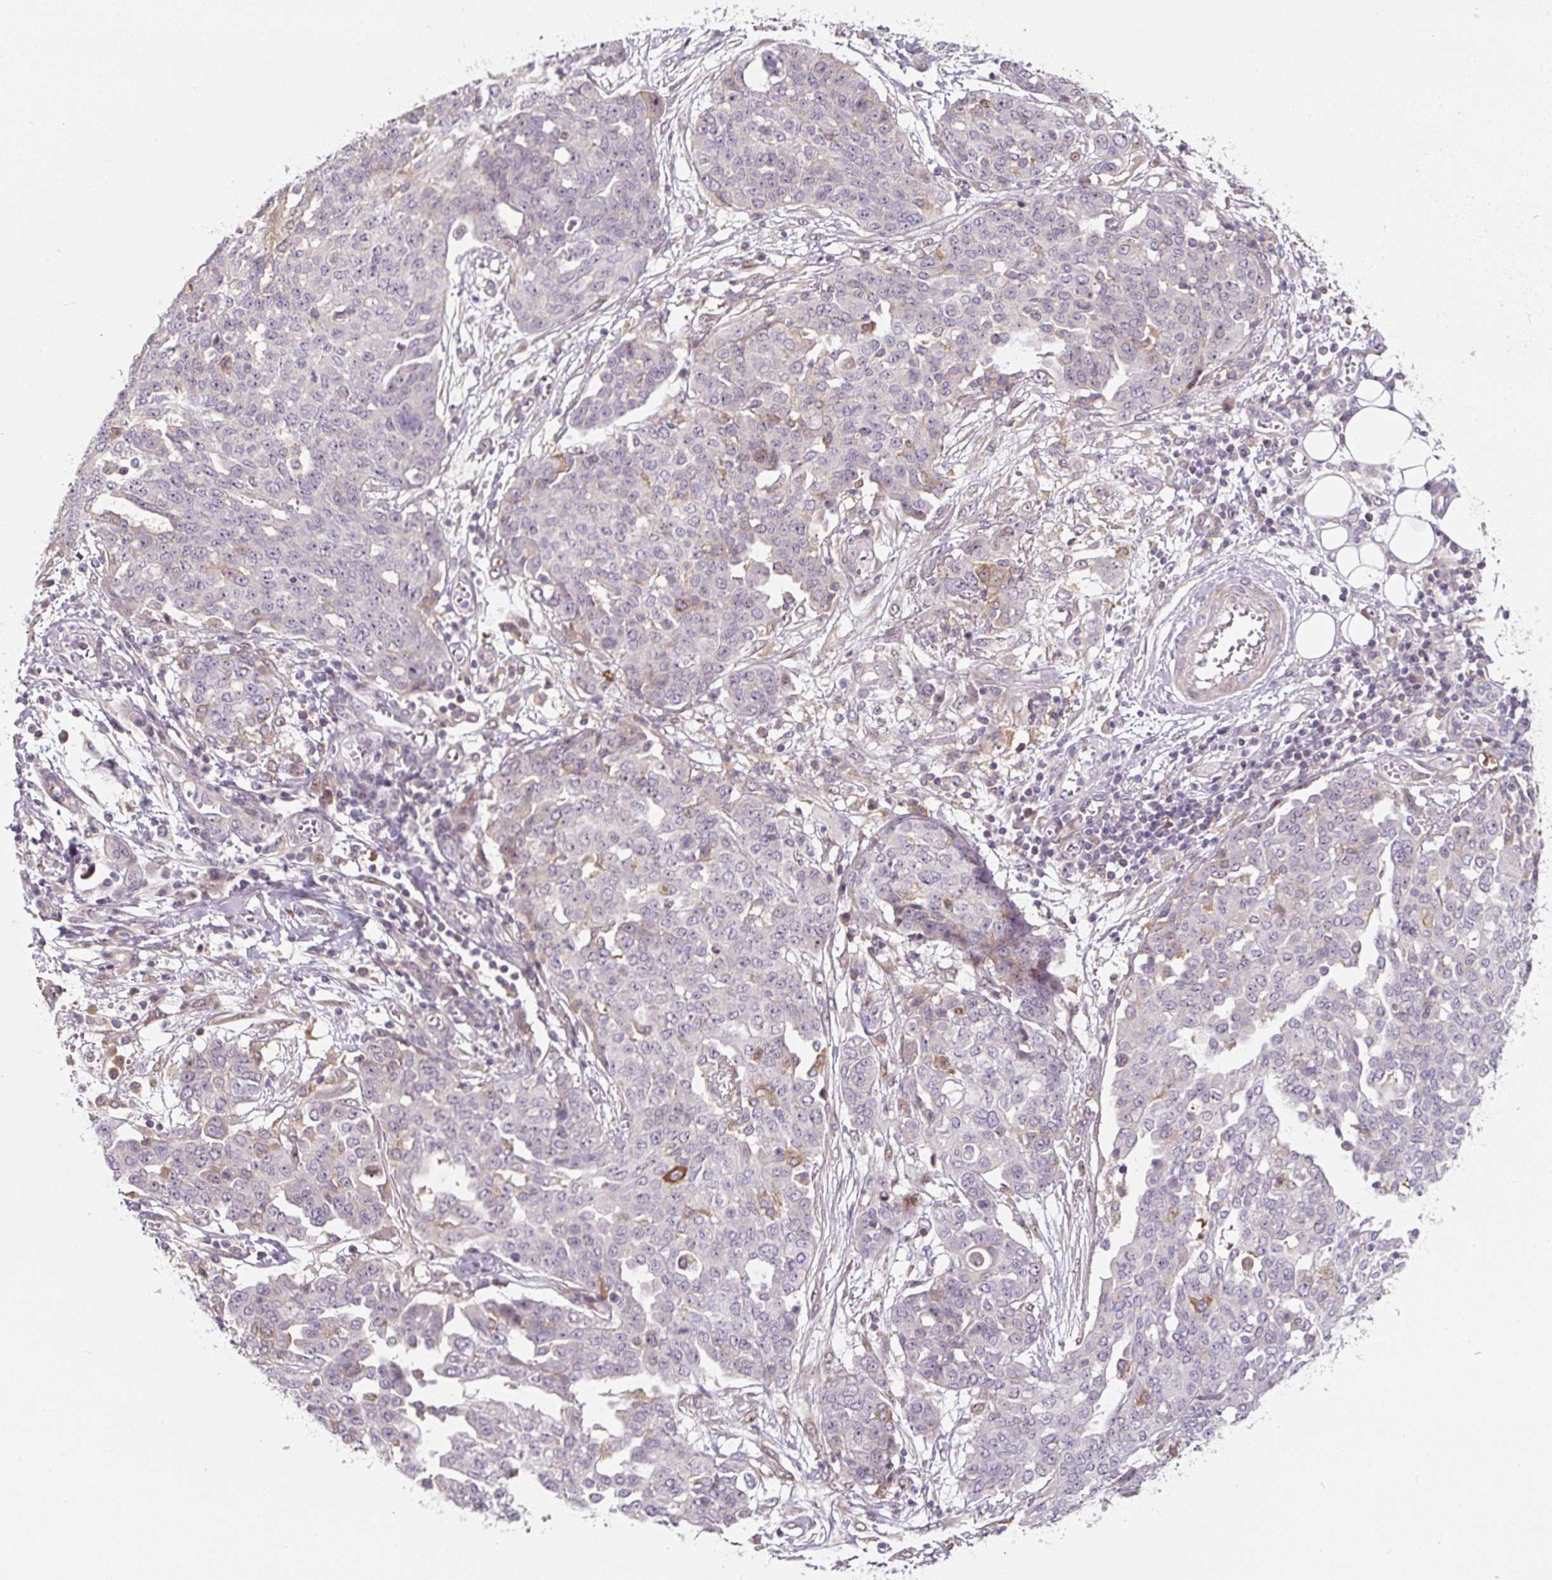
{"staining": {"intensity": "moderate", "quantity": "<25%", "location": "cytoplasmic/membranous"}, "tissue": "ovarian cancer", "cell_type": "Tumor cells", "image_type": "cancer", "snomed": [{"axis": "morphology", "description": "Cystadenocarcinoma, serous, NOS"}, {"axis": "topography", "description": "Soft tissue"}, {"axis": "topography", "description": "Ovary"}], "caption": "IHC histopathology image of neoplastic tissue: human ovarian cancer stained using immunohistochemistry (IHC) demonstrates low levels of moderate protein expression localized specifically in the cytoplasmic/membranous of tumor cells, appearing as a cytoplasmic/membranous brown color.", "gene": "PWWP3B", "patient": {"sex": "female", "age": 57}}